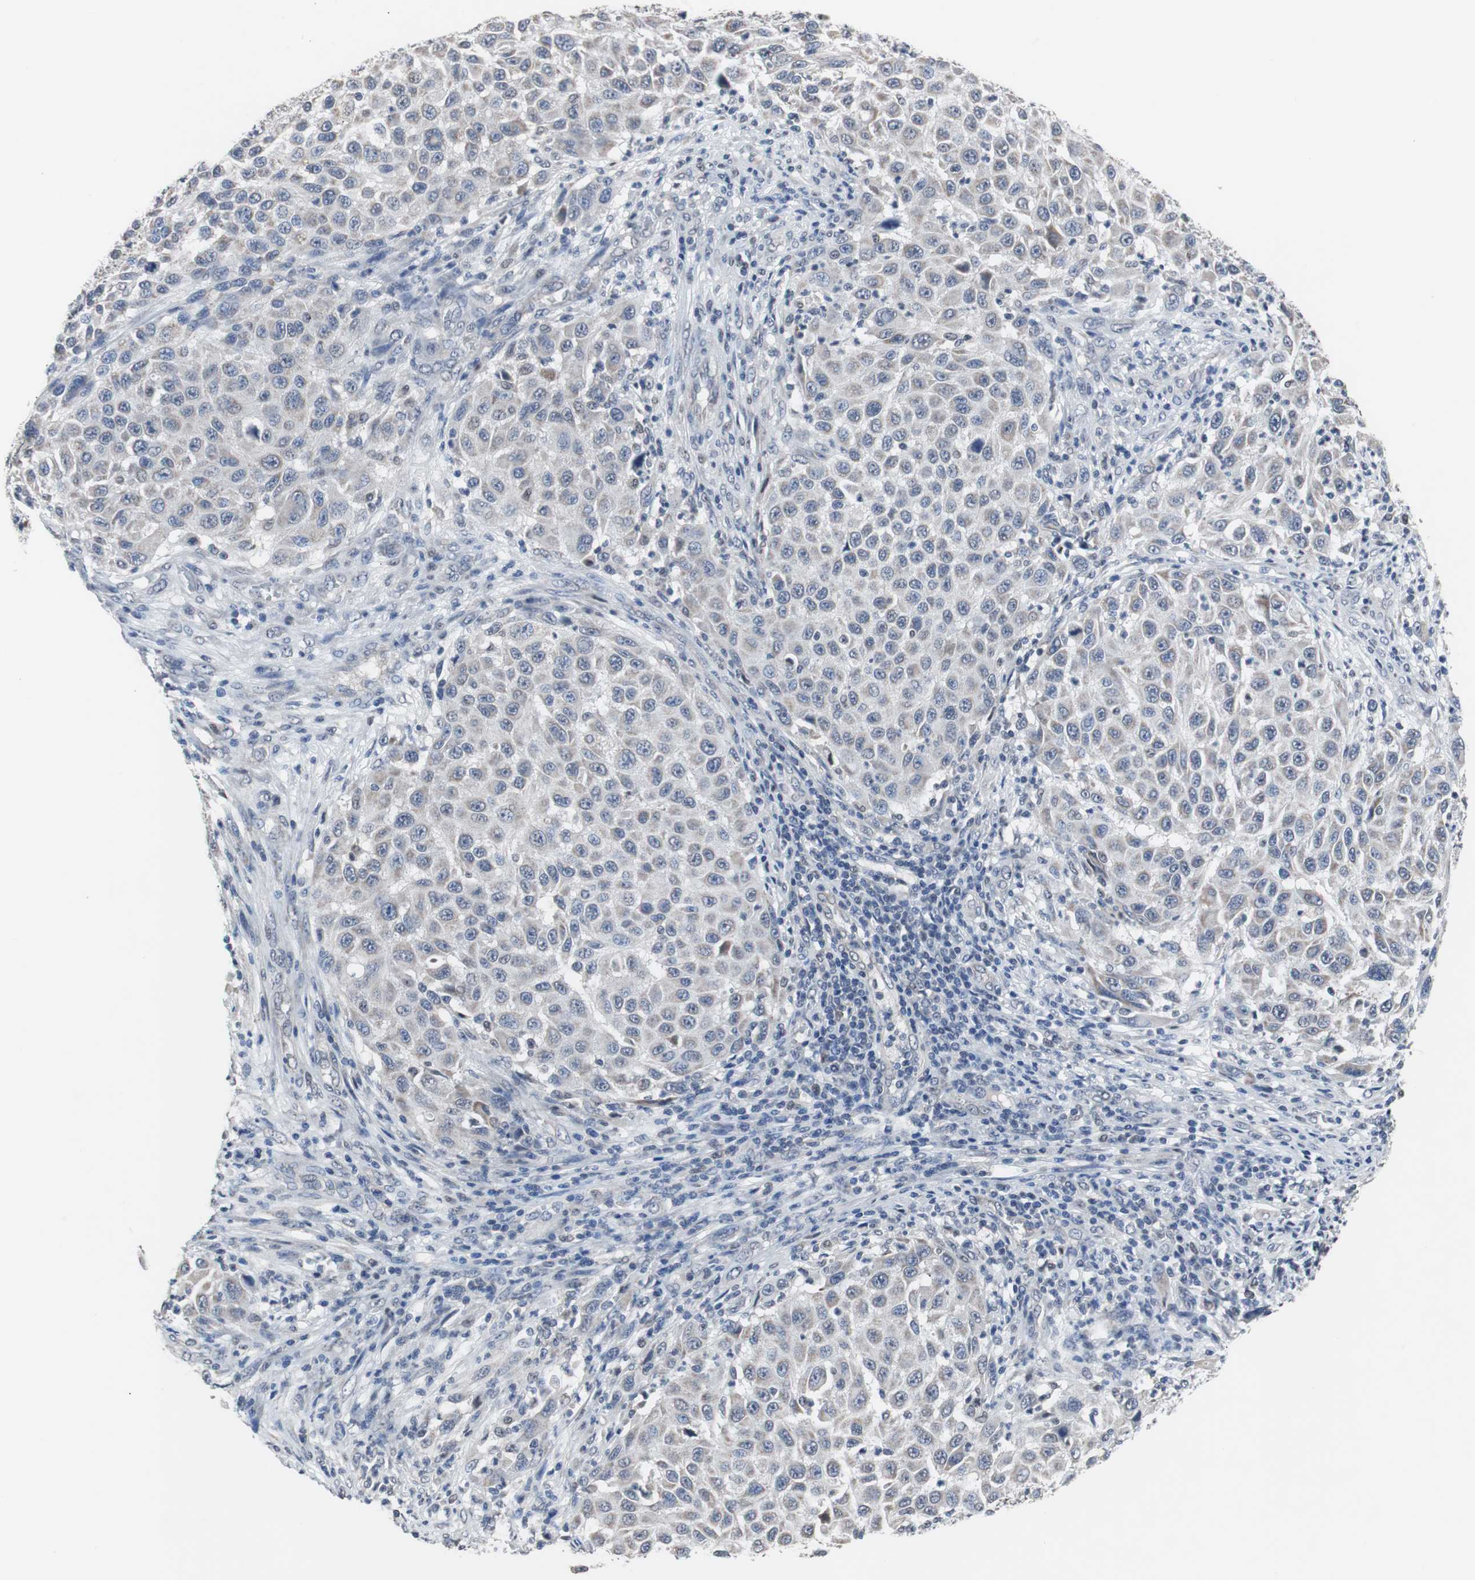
{"staining": {"intensity": "negative", "quantity": "none", "location": "none"}, "tissue": "melanoma", "cell_type": "Tumor cells", "image_type": "cancer", "snomed": [{"axis": "morphology", "description": "Malignant melanoma, Metastatic site"}, {"axis": "topography", "description": "Lymph node"}], "caption": "Malignant melanoma (metastatic site) was stained to show a protein in brown. There is no significant expression in tumor cells. (Immunohistochemistry (ihc), brightfield microscopy, high magnification).", "gene": "RBM47", "patient": {"sex": "male", "age": 61}}